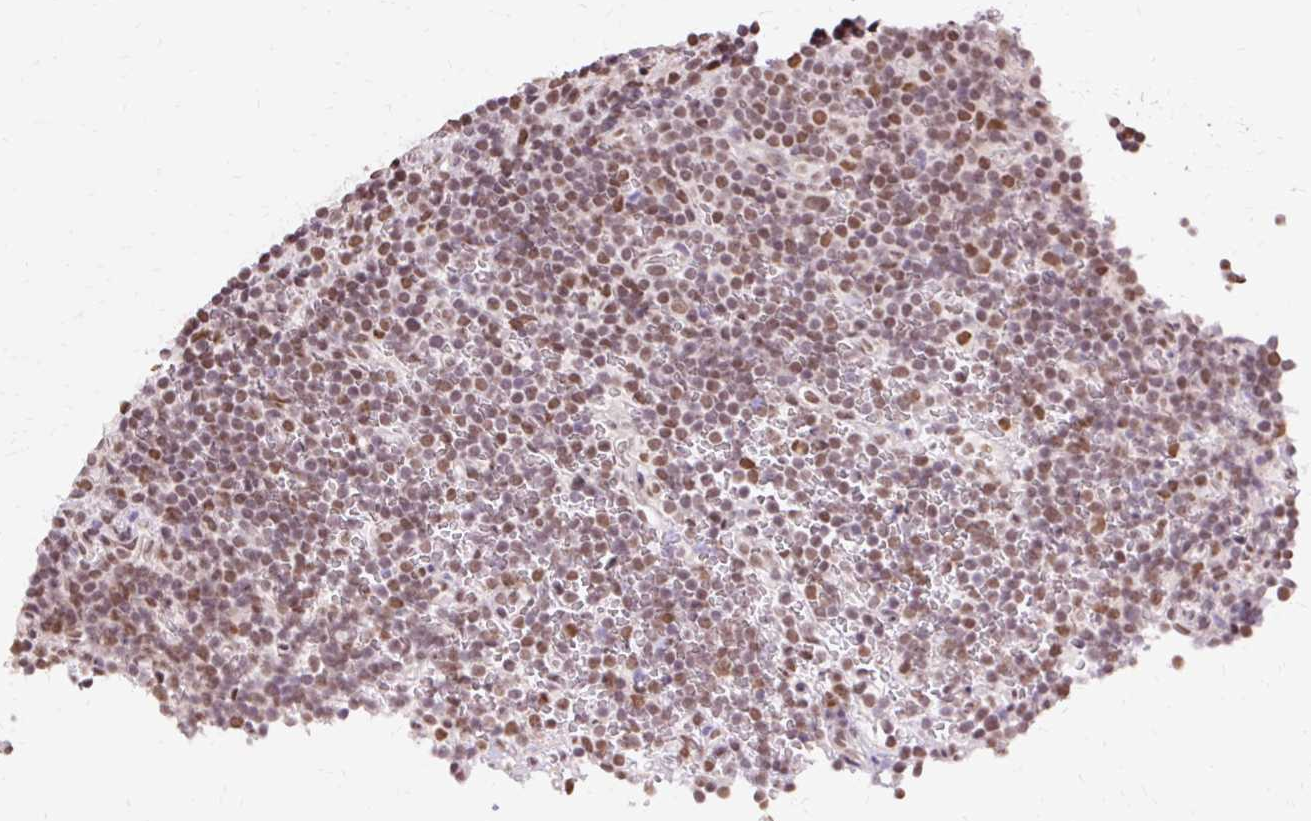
{"staining": {"intensity": "moderate", "quantity": "25%-75%", "location": "nuclear"}, "tissue": "lymphoma", "cell_type": "Tumor cells", "image_type": "cancer", "snomed": [{"axis": "morphology", "description": "Malignant lymphoma, non-Hodgkin's type, Low grade"}, {"axis": "topography", "description": "Lymph node"}], "caption": "A medium amount of moderate nuclear positivity is seen in about 25%-75% of tumor cells in malignant lymphoma, non-Hodgkin's type (low-grade) tissue. (Brightfield microscopy of DAB IHC at high magnification).", "gene": "NPIPB12", "patient": {"sex": "female", "age": 67}}